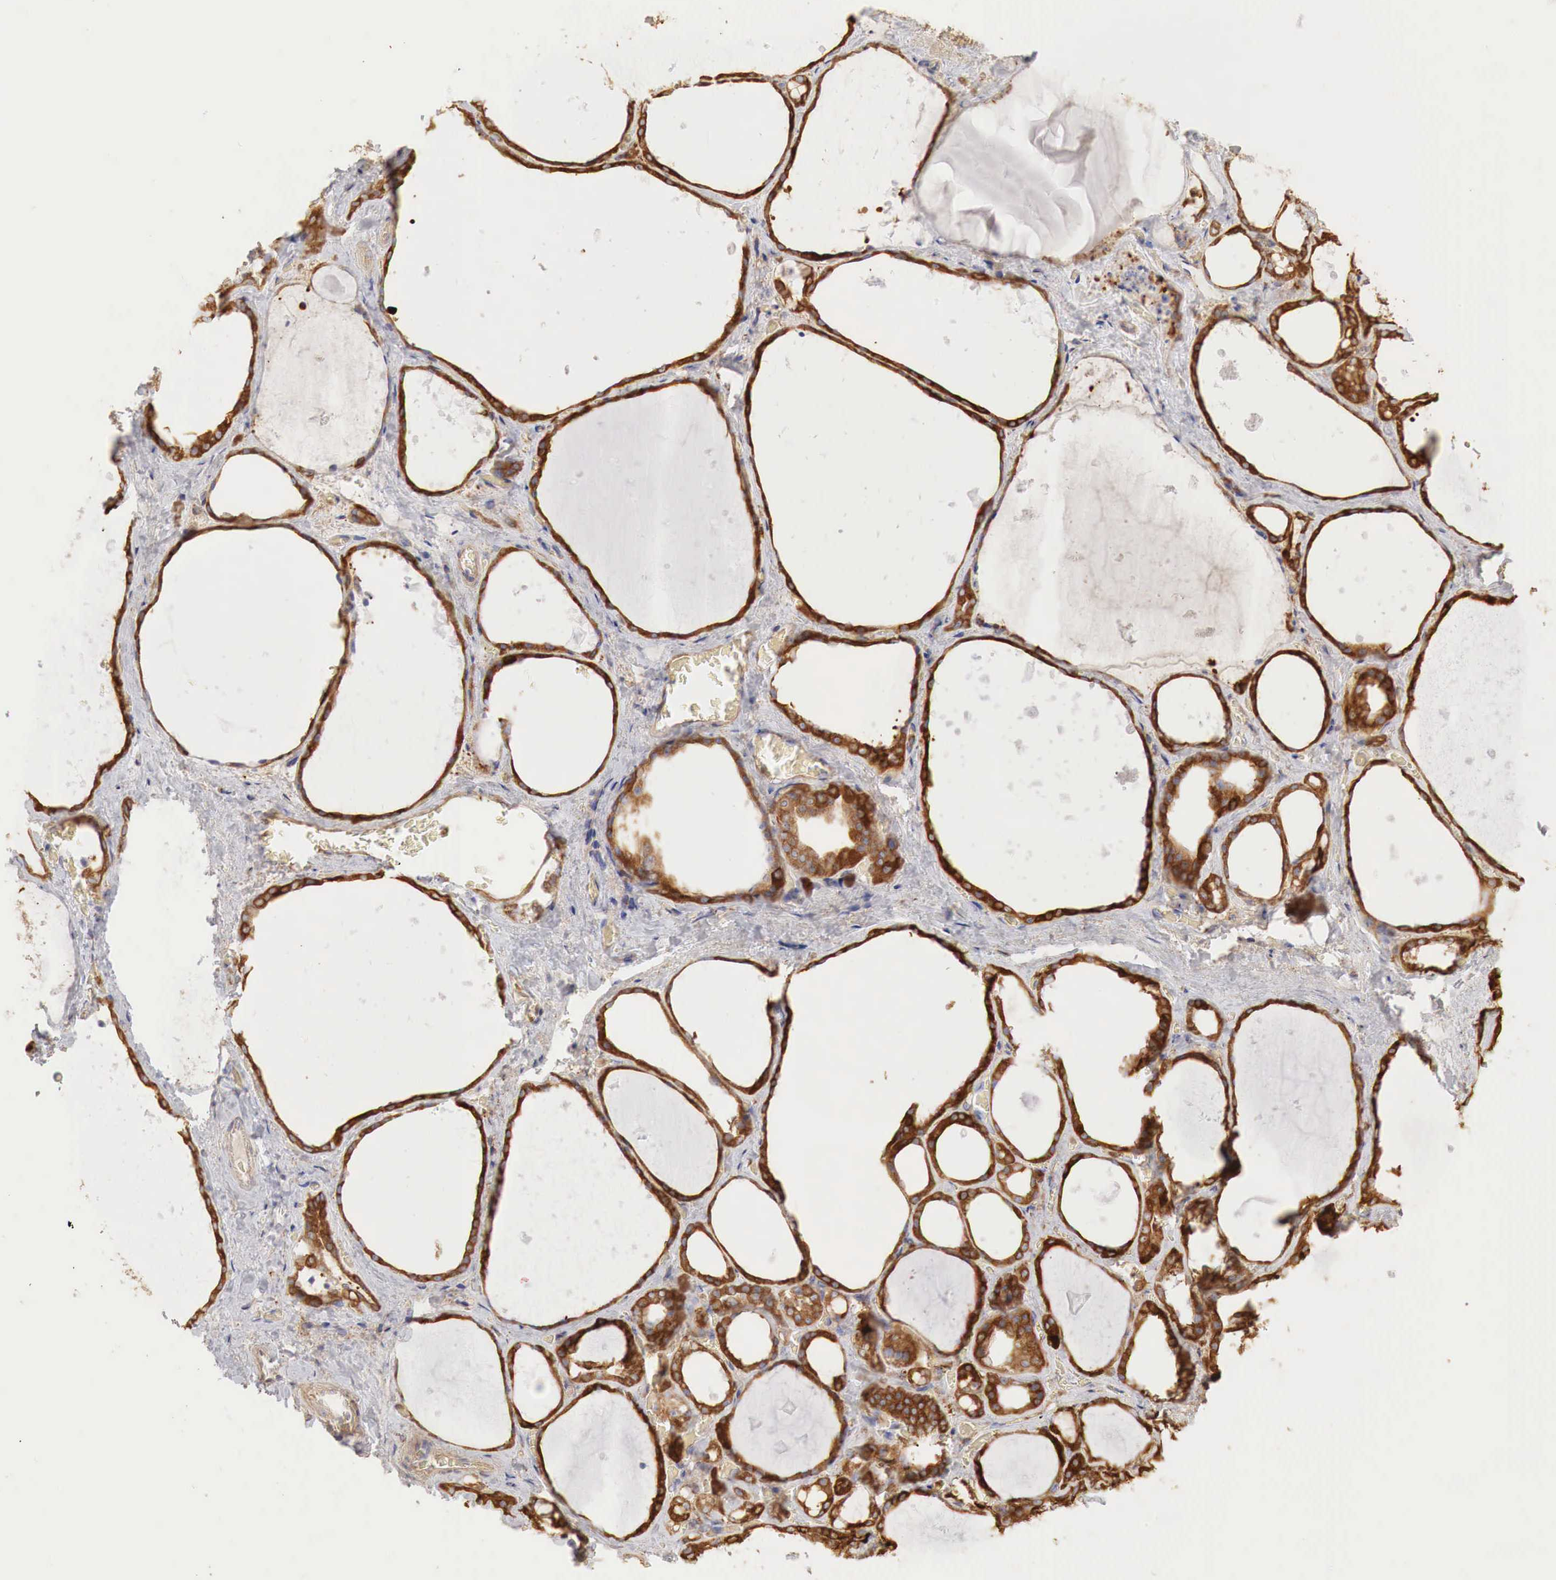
{"staining": {"intensity": "strong", "quantity": ">75%", "location": "cytoplasmic/membranous"}, "tissue": "thyroid gland", "cell_type": "Glandular cells", "image_type": "normal", "snomed": [{"axis": "morphology", "description": "Normal tissue, NOS"}, {"axis": "topography", "description": "Thyroid gland"}], "caption": "Brown immunohistochemical staining in normal thyroid gland demonstrates strong cytoplasmic/membranous positivity in approximately >75% of glandular cells.", "gene": "G6PD", "patient": {"sex": "male", "age": 76}}